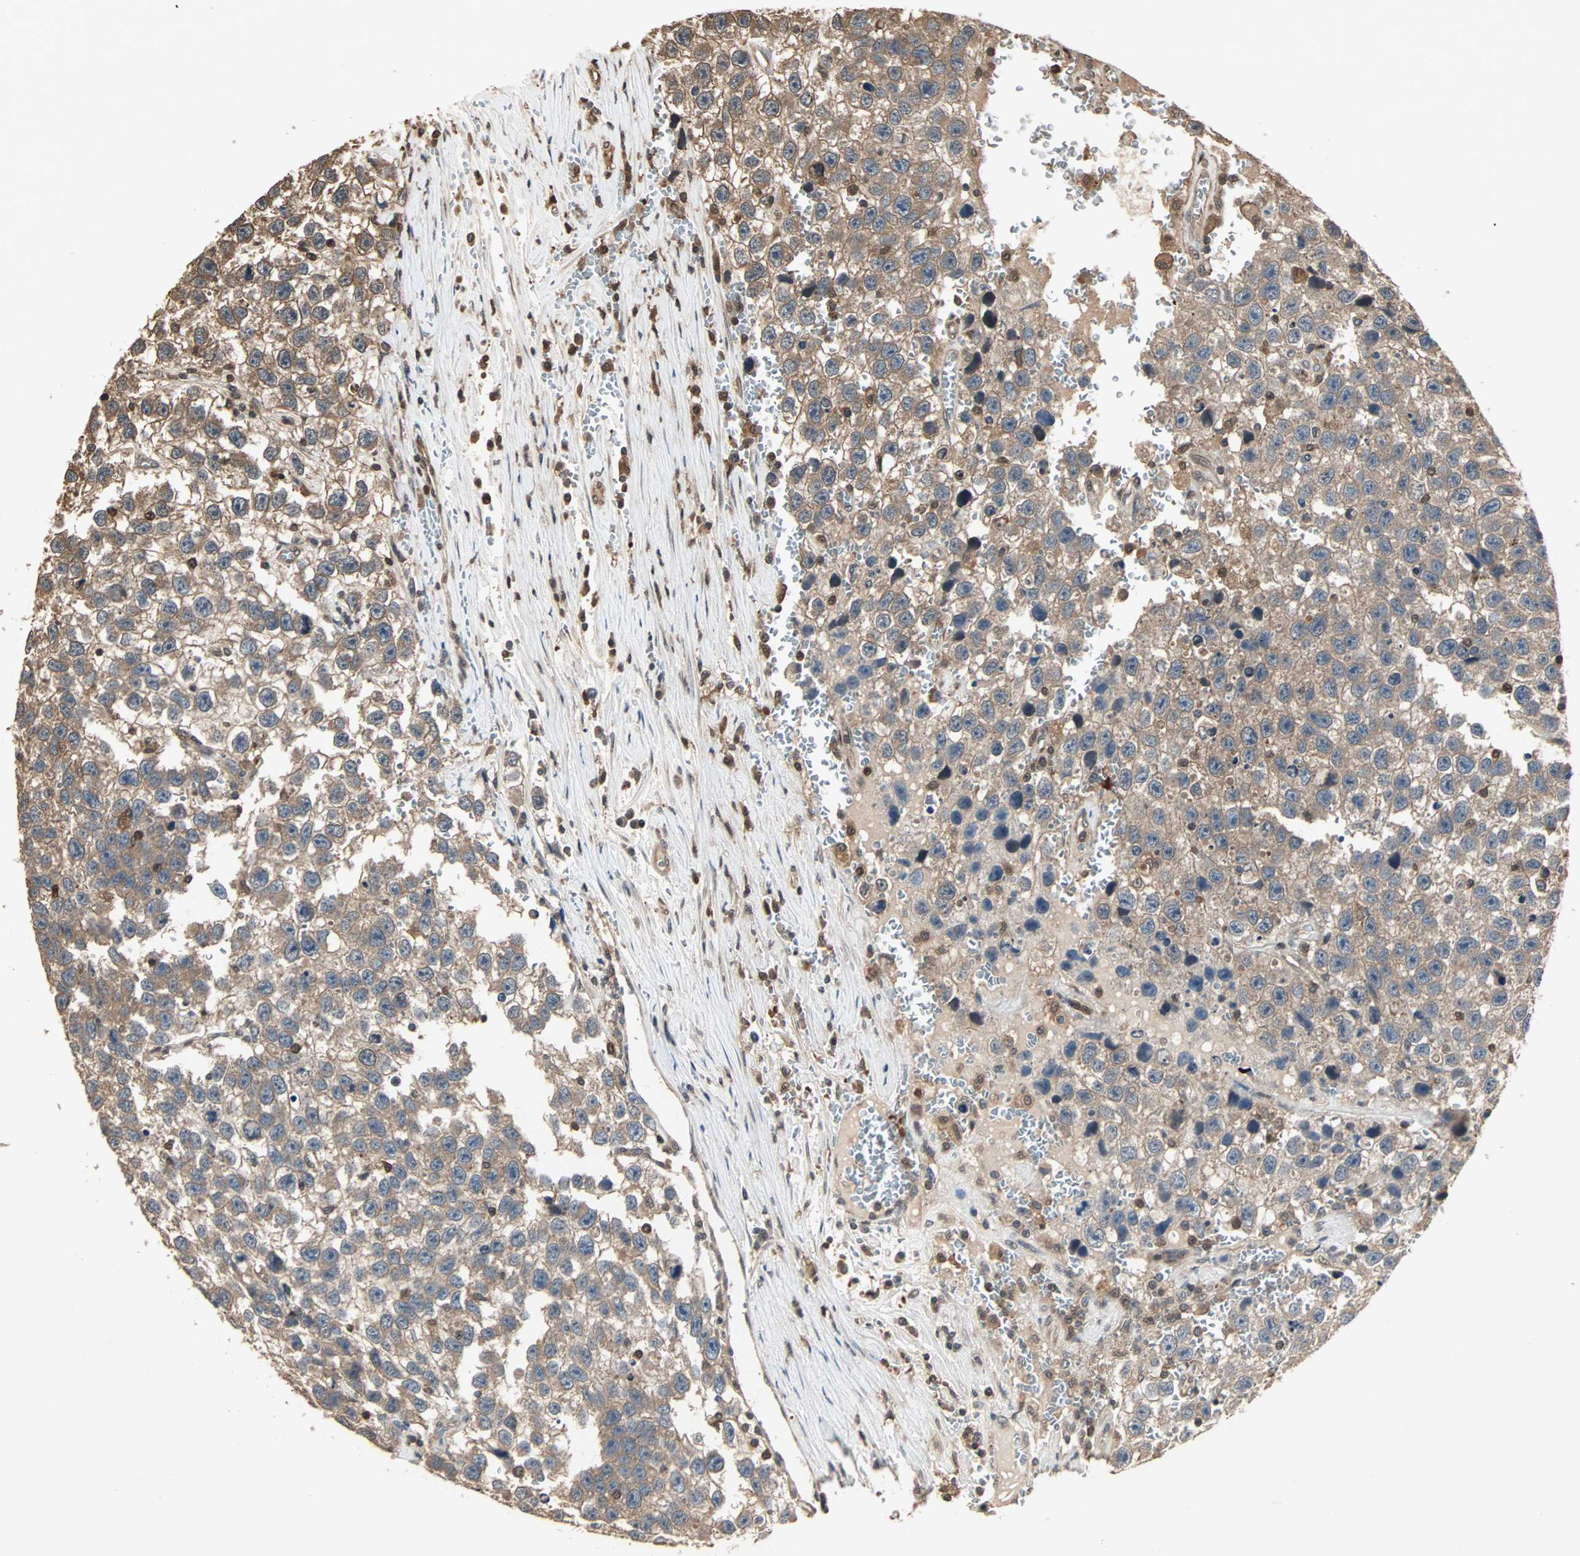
{"staining": {"intensity": "moderate", "quantity": ">75%", "location": "cytoplasmic/membranous"}, "tissue": "testis cancer", "cell_type": "Tumor cells", "image_type": "cancer", "snomed": [{"axis": "morphology", "description": "Seminoma, NOS"}, {"axis": "topography", "description": "Testis"}], "caption": "Testis cancer (seminoma) stained with DAB (3,3'-diaminobenzidine) IHC demonstrates medium levels of moderate cytoplasmic/membranous staining in about >75% of tumor cells.", "gene": "DRG2", "patient": {"sex": "male", "age": 33}}